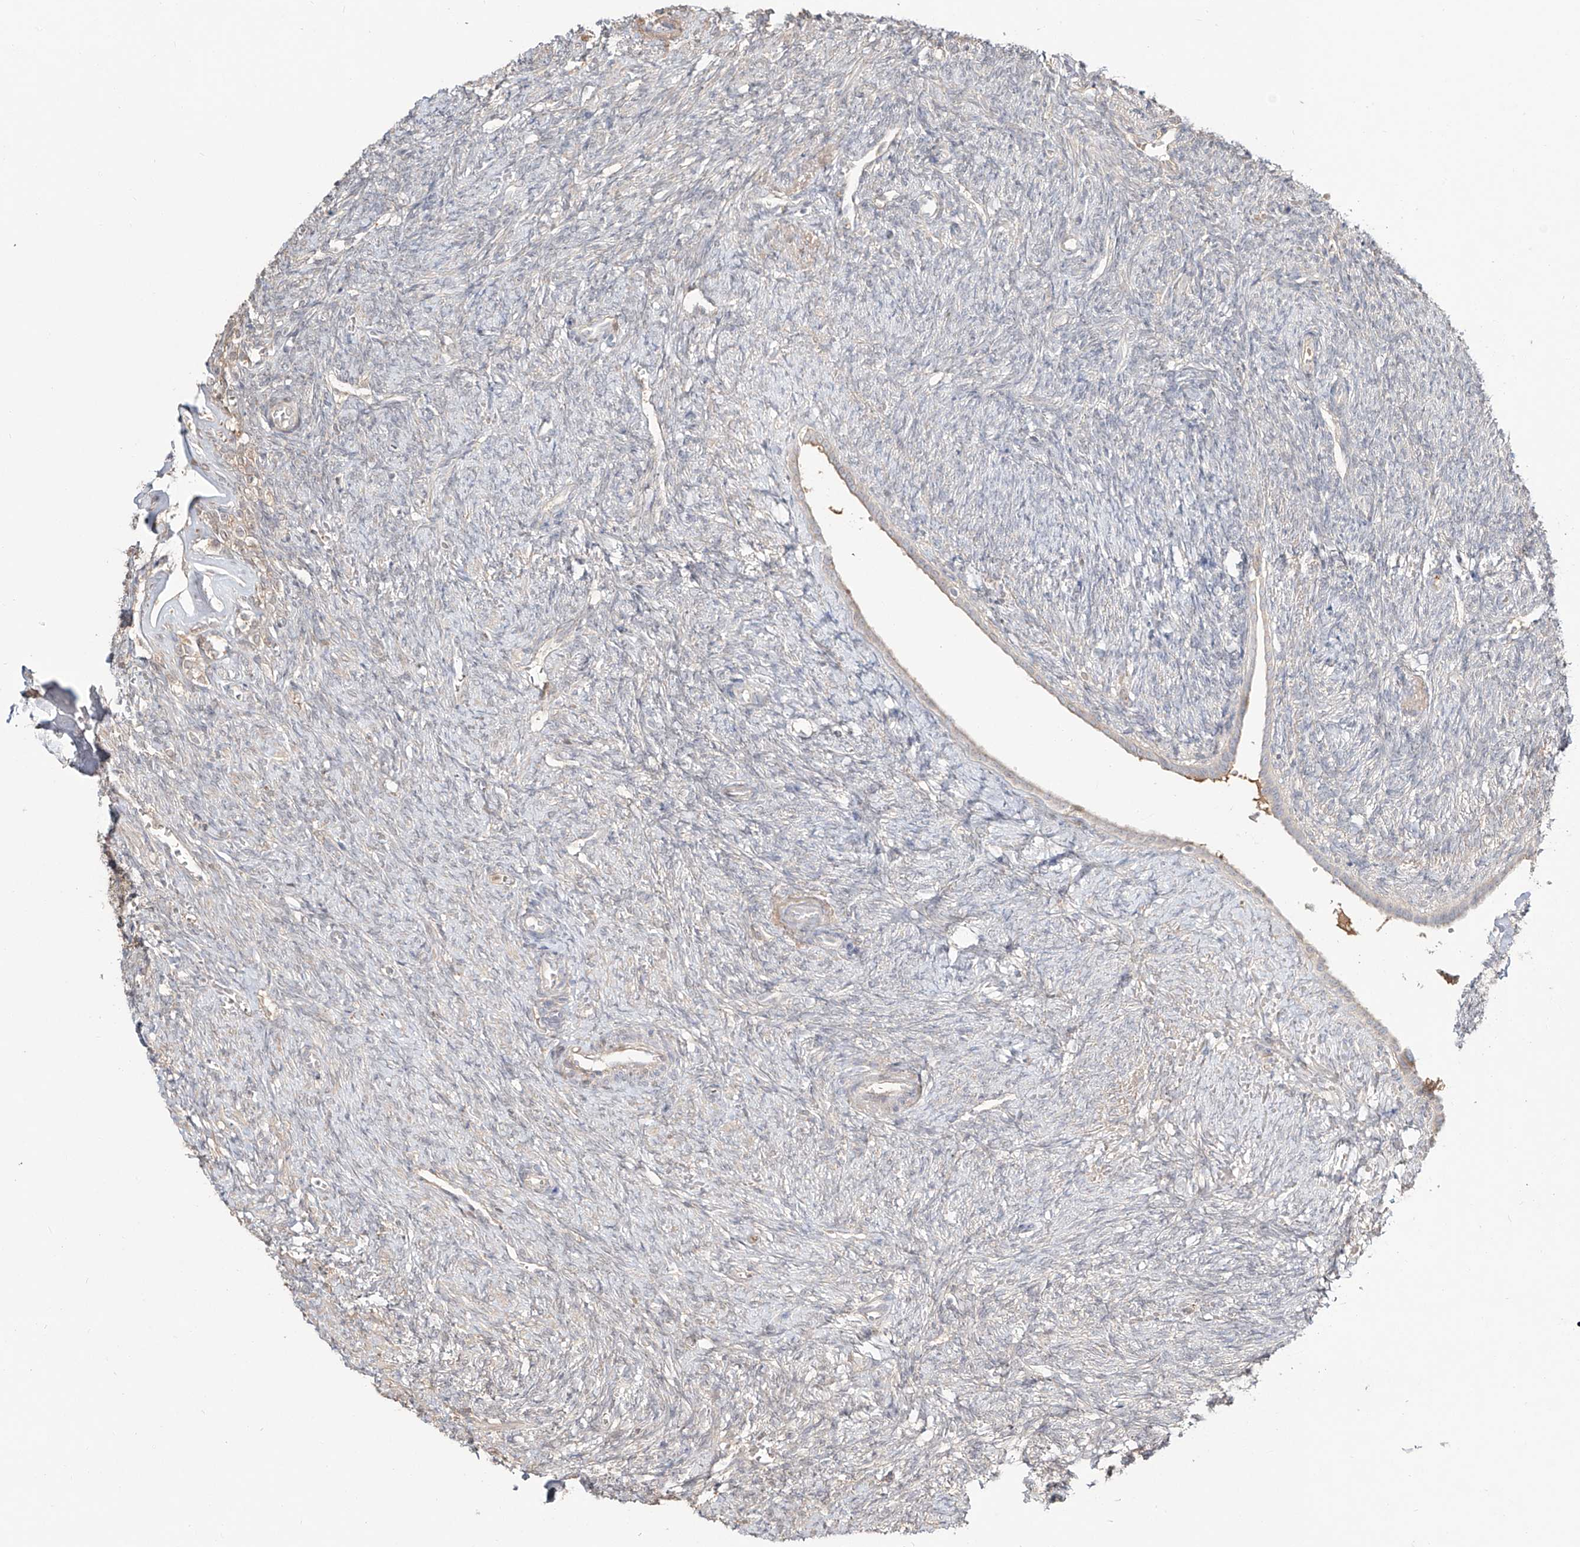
{"staining": {"intensity": "weak", "quantity": "<25%", "location": "cytoplasmic/membranous"}, "tissue": "ovary", "cell_type": "Ovarian stroma cells", "image_type": "normal", "snomed": [{"axis": "morphology", "description": "Normal tissue, NOS"}, {"axis": "topography", "description": "Ovary"}], "caption": "High power microscopy photomicrograph of an immunohistochemistry (IHC) histopathology image of unremarkable ovary, revealing no significant staining in ovarian stroma cells.", "gene": "ERO1A", "patient": {"sex": "female", "age": 41}}